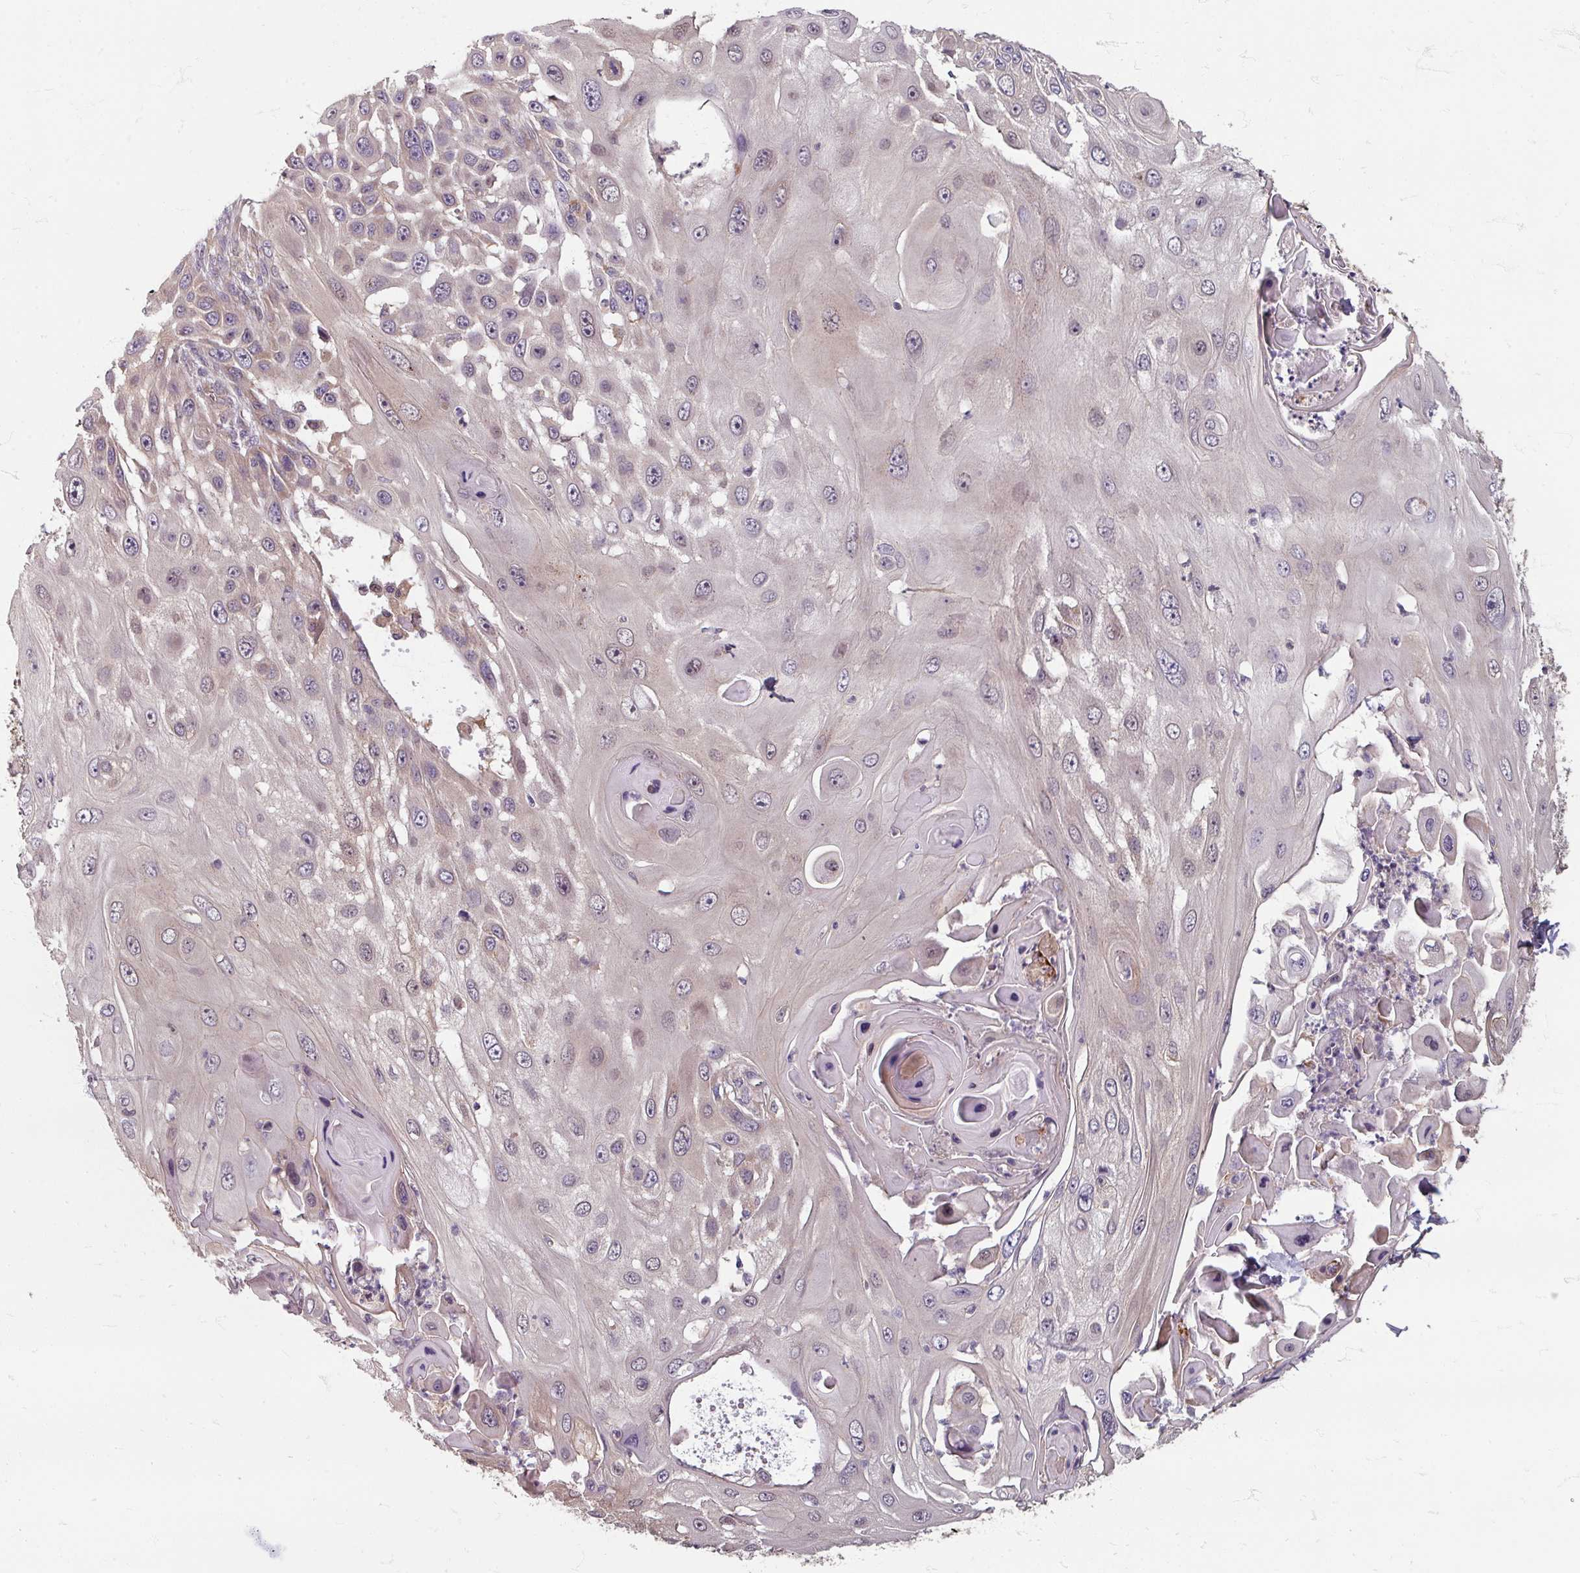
{"staining": {"intensity": "weak", "quantity": "25%-75%", "location": "cytoplasmic/membranous"}, "tissue": "skin cancer", "cell_type": "Tumor cells", "image_type": "cancer", "snomed": [{"axis": "morphology", "description": "Squamous cell carcinoma, NOS"}, {"axis": "topography", "description": "Skin"}], "caption": "High-power microscopy captured an immunohistochemistry (IHC) histopathology image of skin cancer (squamous cell carcinoma), revealing weak cytoplasmic/membranous expression in approximately 25%-75% of tumor cells.", "gene": "STAM", "patient": {"sex": "female", "age": 44}}